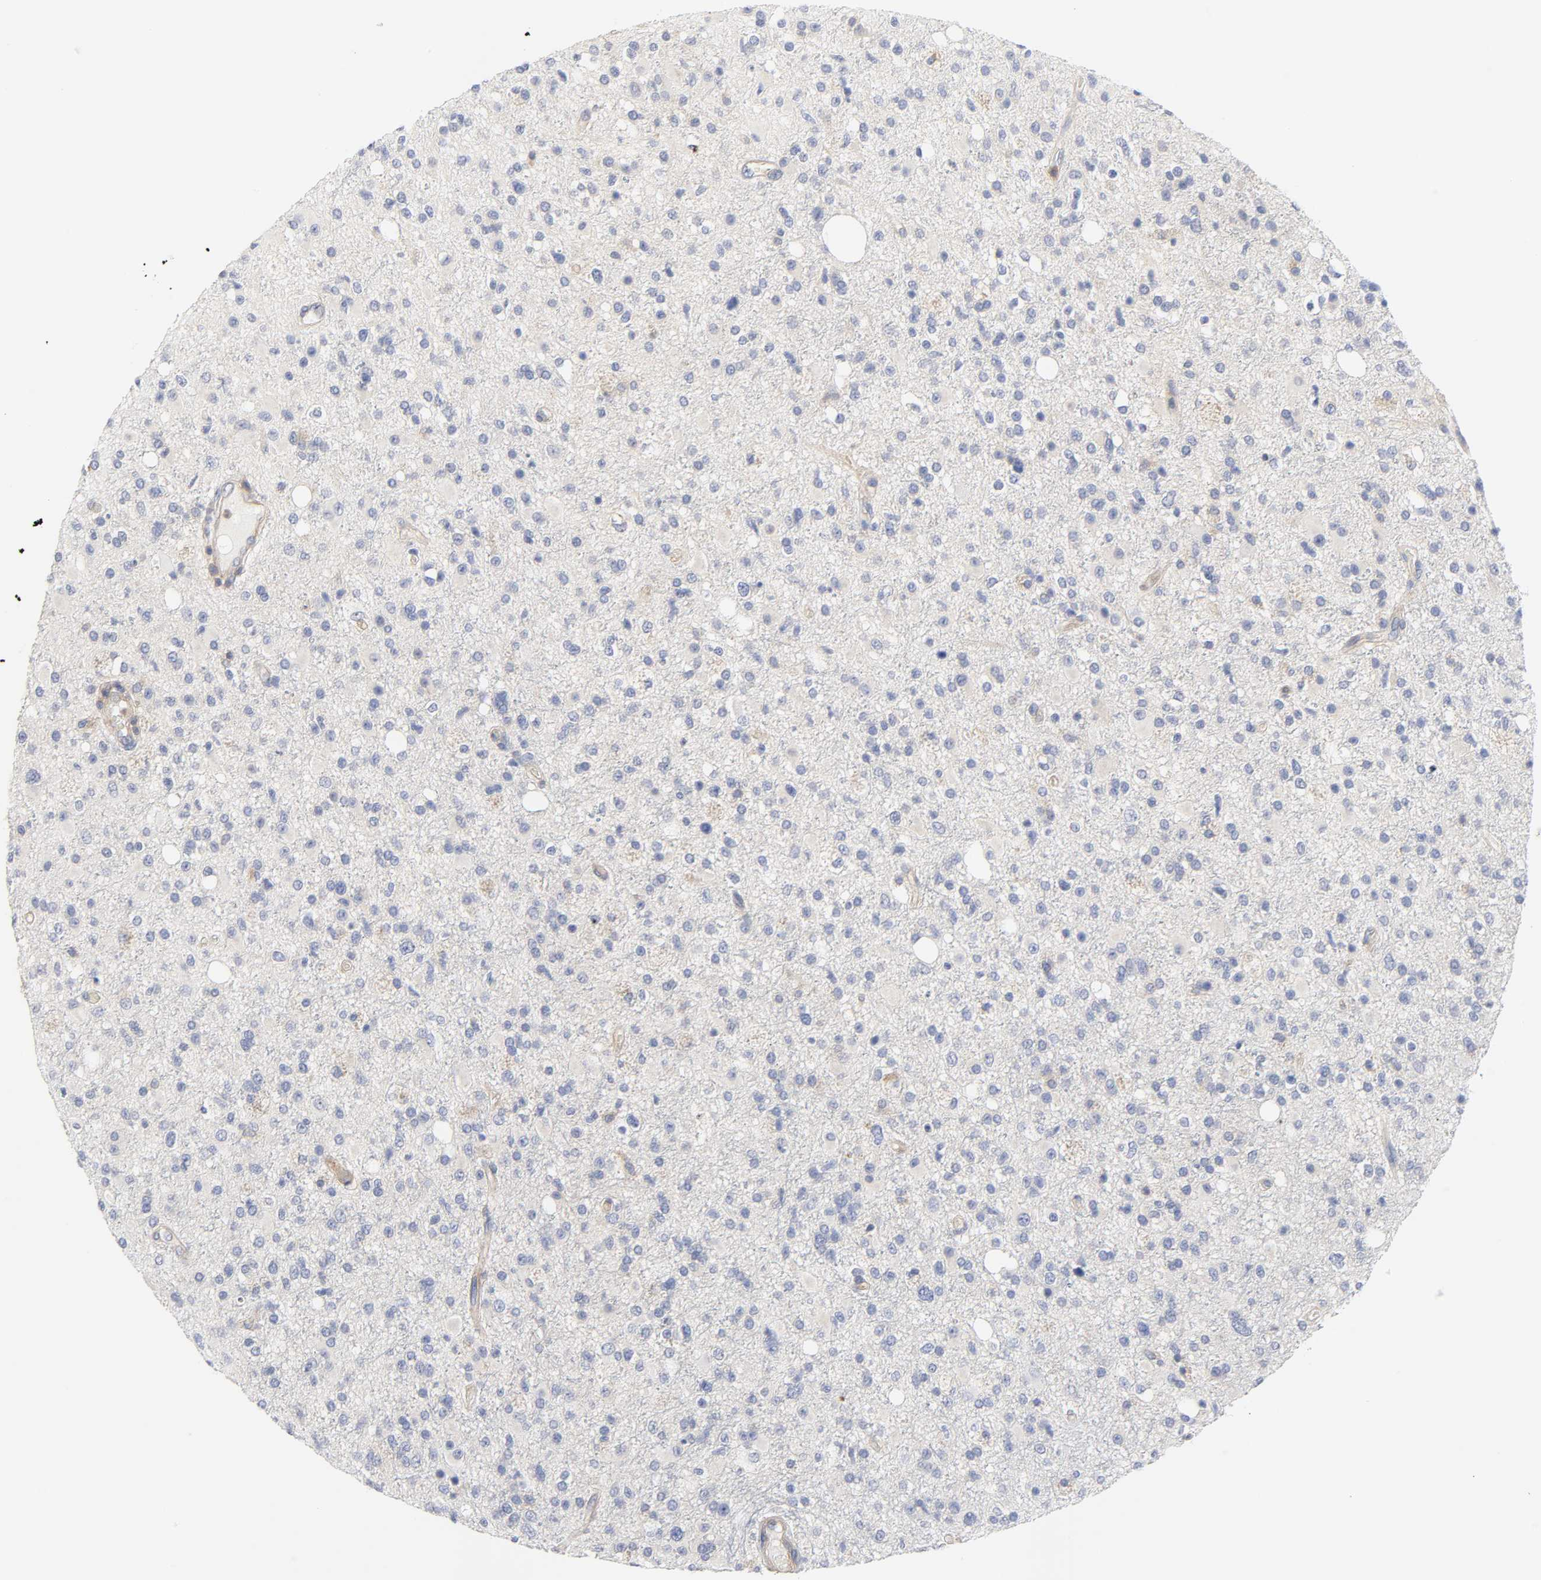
{"staining": {"intensity": "negative", "quantity": "none", "location": "none"}, "tissue": "glioma", "cell_type": "Tumor cells", "image_type": "cancer", "snomed": [{"axis": "morphology", "description": "Glioma, malignant, High grade"}, {"axis": "topography", "description": "Brain"}], "caption": "Tumor cells are negative for brown protein staining in high-grade glioma (malignant). The staining is performed using DAB brown chromogen with nuclei counter-stained in using hematoxylin.", "gene": "ROCK1", "patient": {"sex": "male", "age": 33}}